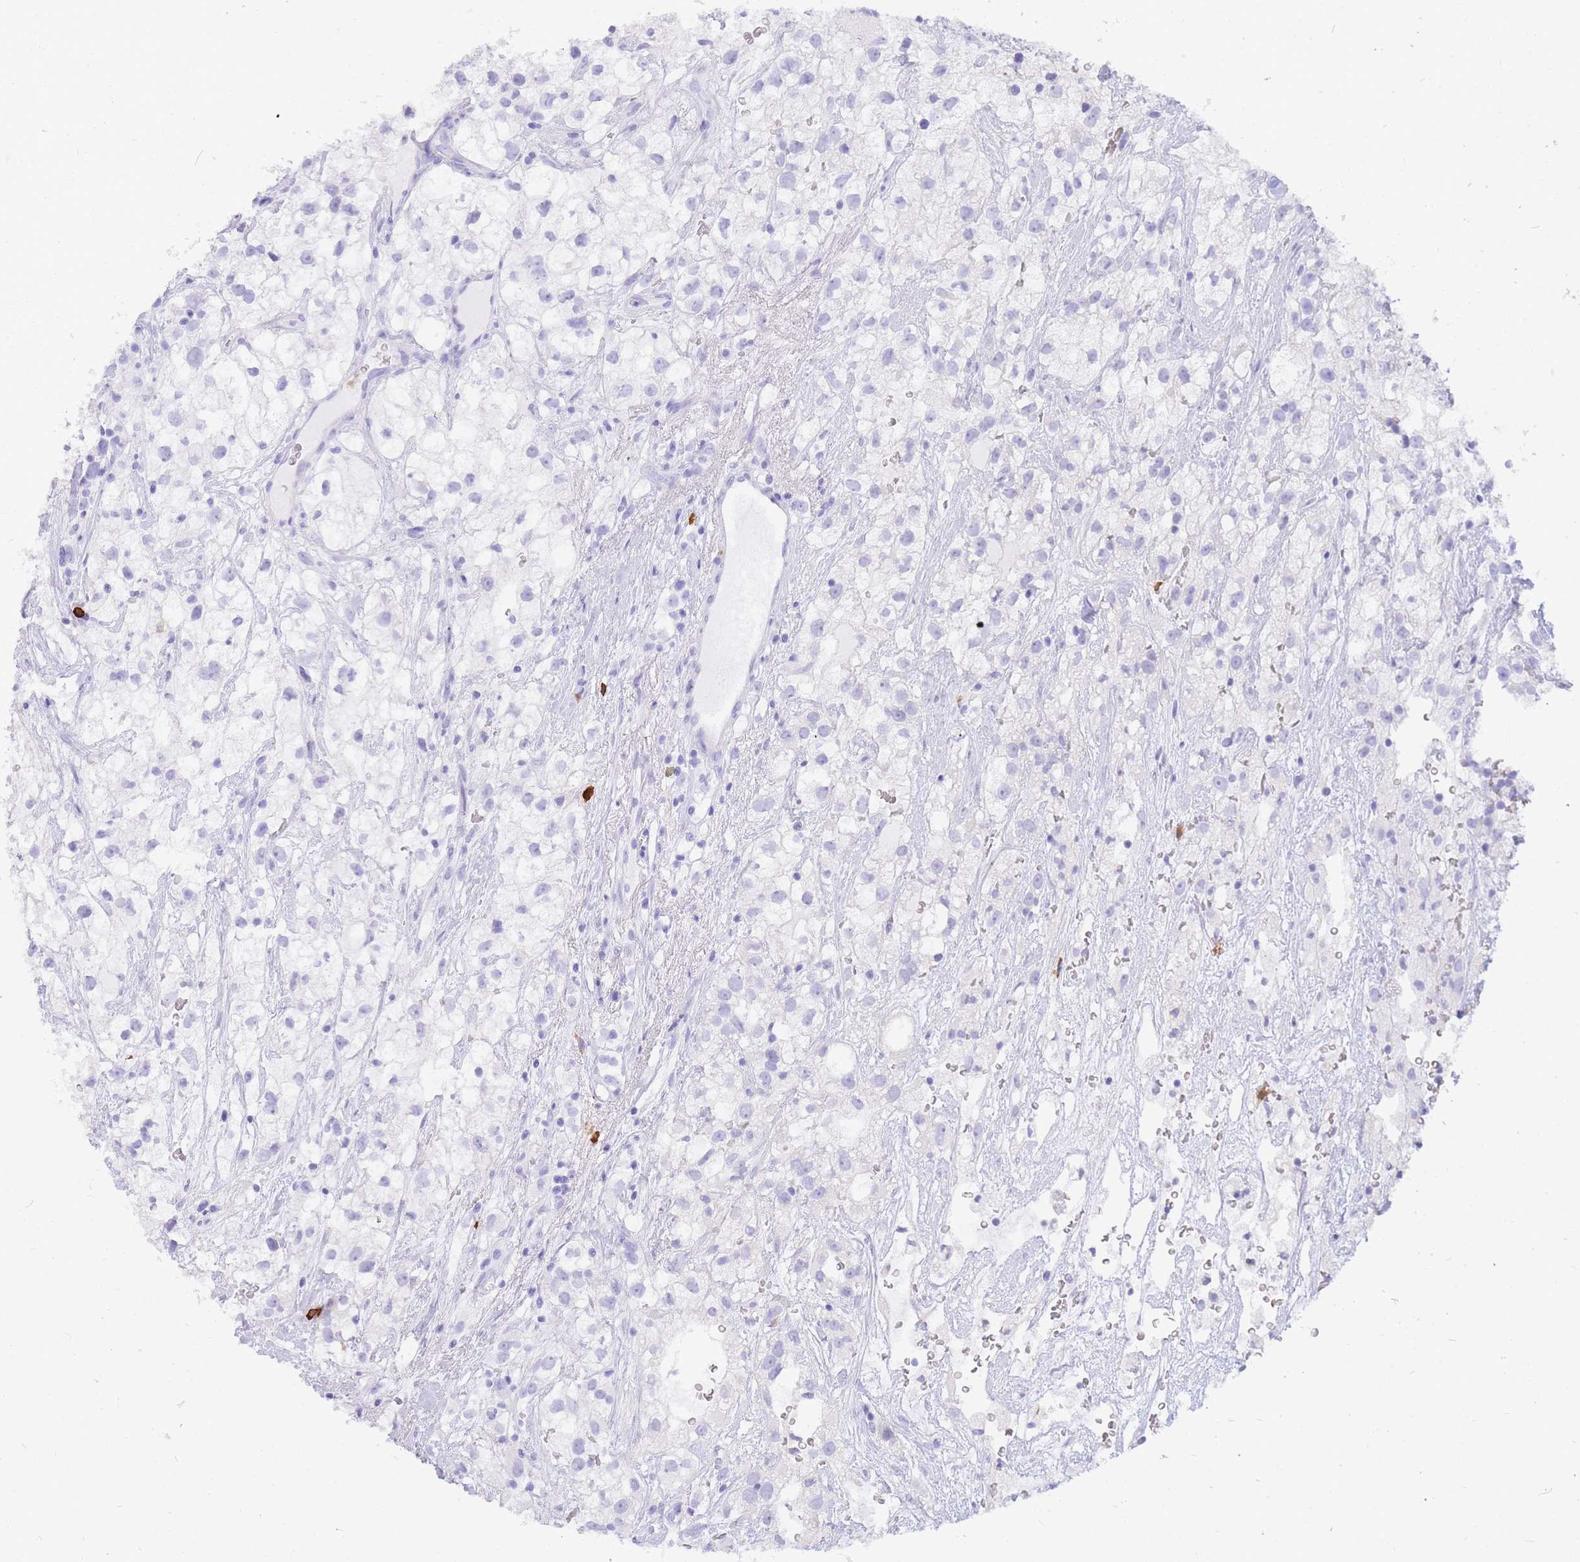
{"staining": {"intensity": "negative", "quantity": "none", "location": "none"}, "tissue": "renal cancer", "cell_type": "Tumor cells", "image_type": "cancer", "snomed": [{"axis": "morphology", "description": "Adenocarcinoma, NOS"}, {"axis": "topography", "description": "Kidney"}], "caption": "Tumor cells are negative for protein expression in human adenocarcinoma (renal). Brightfield microscopy of IHC stained with DAB (brown) and hematoxylin (blue), captured at high magnification.", "gene": "HERC1", "patient": {"sex": "male", "age": 59}}